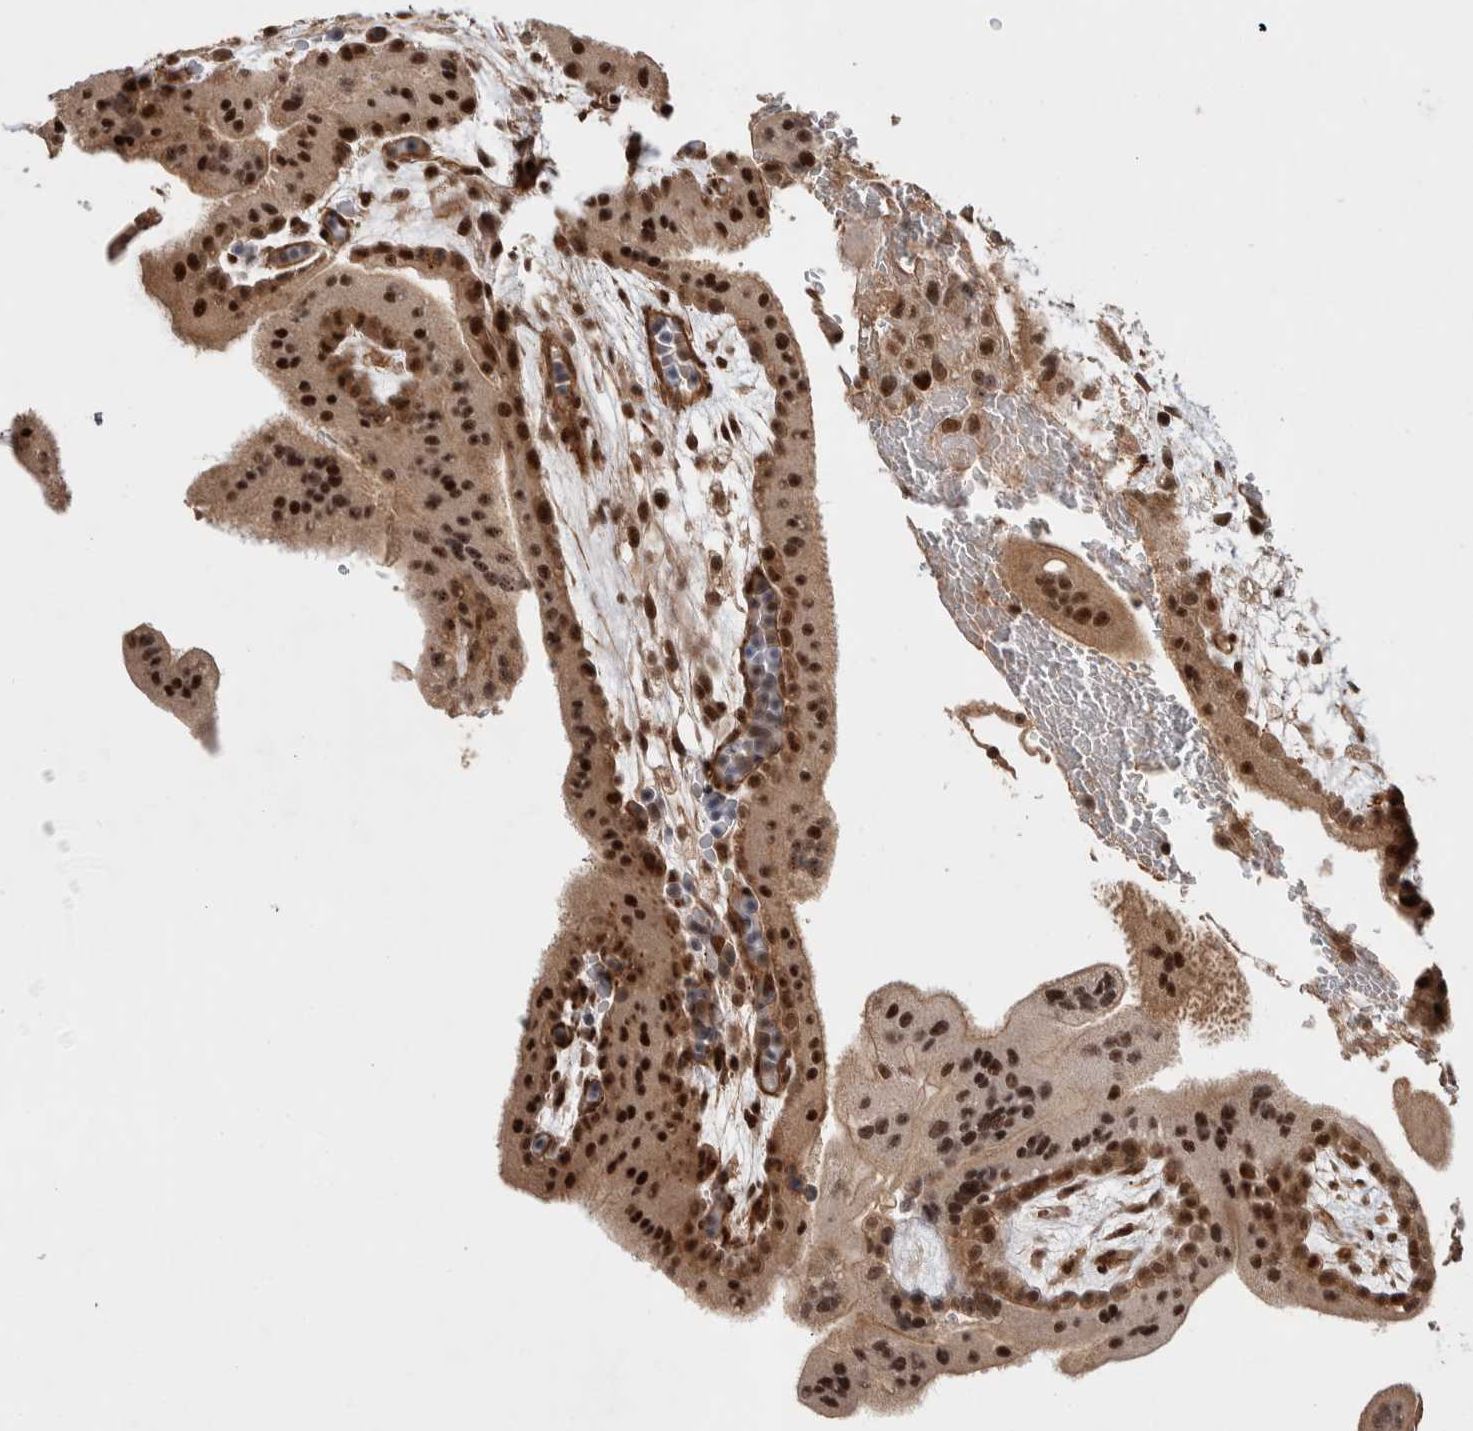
{"staining": {"intensity": "strong", "quantity": ">75%", "location": "cytoplasmic/membranous,nuclear"}, "tissue": "placenta", "cell_type": "Decidual cells", "image_type": "normal", "snomed": [{"axis": "morphology", "description": "Normal tissue, NOS"}, {"axis": "topography", "description": "Placenta"}], "caption": "Immunohistochemical staining of benign placenta demonstrates high levels of strong cytoplasmic/membranous,nuclear staining in approximately >75% of decidual cells.", "gene": "TOR1B", "patient": {"sex": "female", "age": 35}}